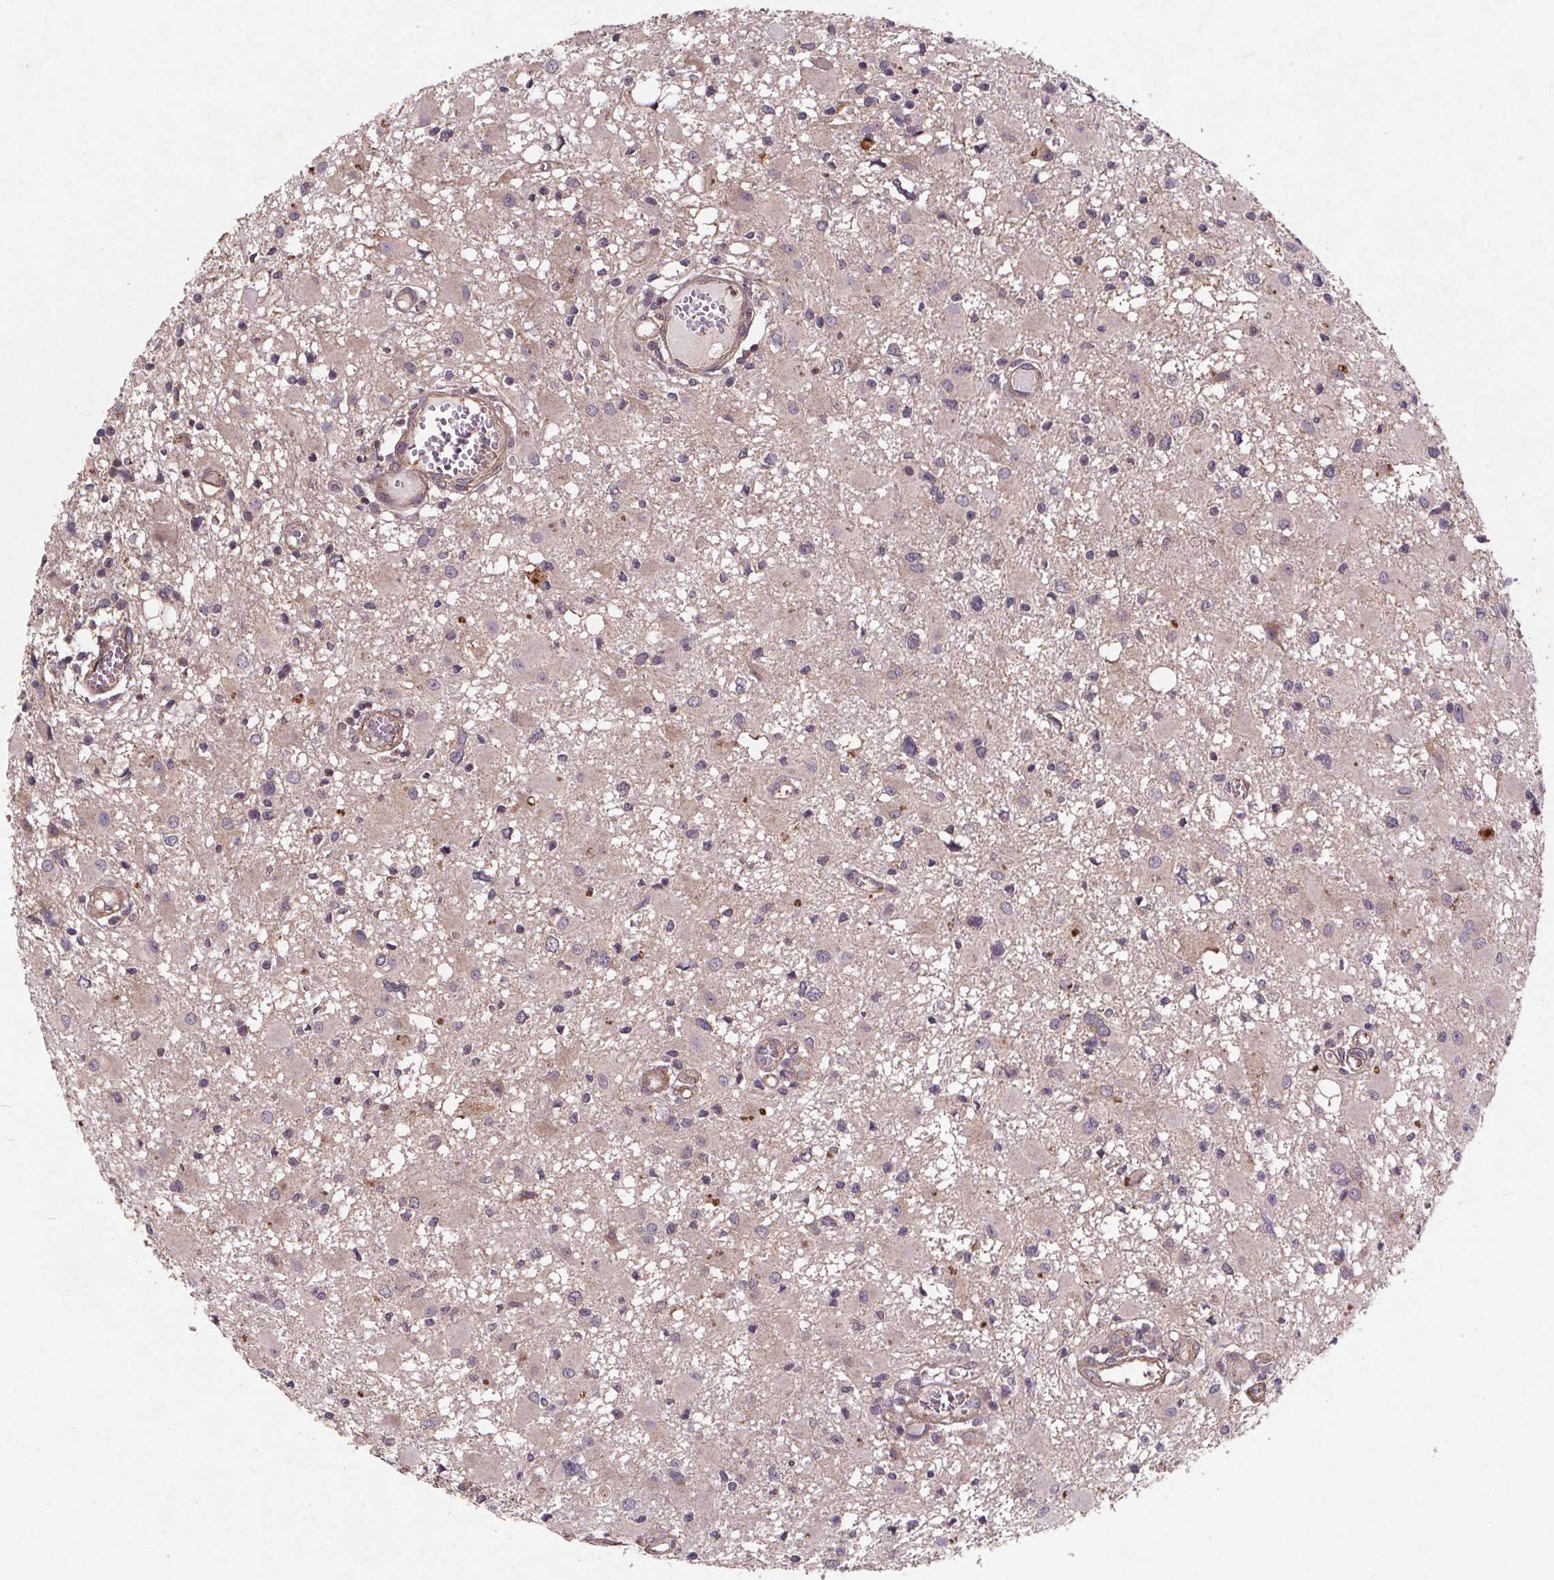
{"staining": {"intensity": "negative", "quantity": "none", "location": "none"}, "tissue": "glioma", "cell_type": "Tumor cells", "image_type": "cancer", "snomed": [{"axis": "morphology", "description": "Glioma, malignant, High grade"}, {"axis": "topography", "description": "Brain"}], "caption": "Malignant glioma (high-grade) stained for a protein using immunohistochemistry shows no staining tumor cells.", "gene": "STRN3", "patient": {"sex": "male", "age": 54}}